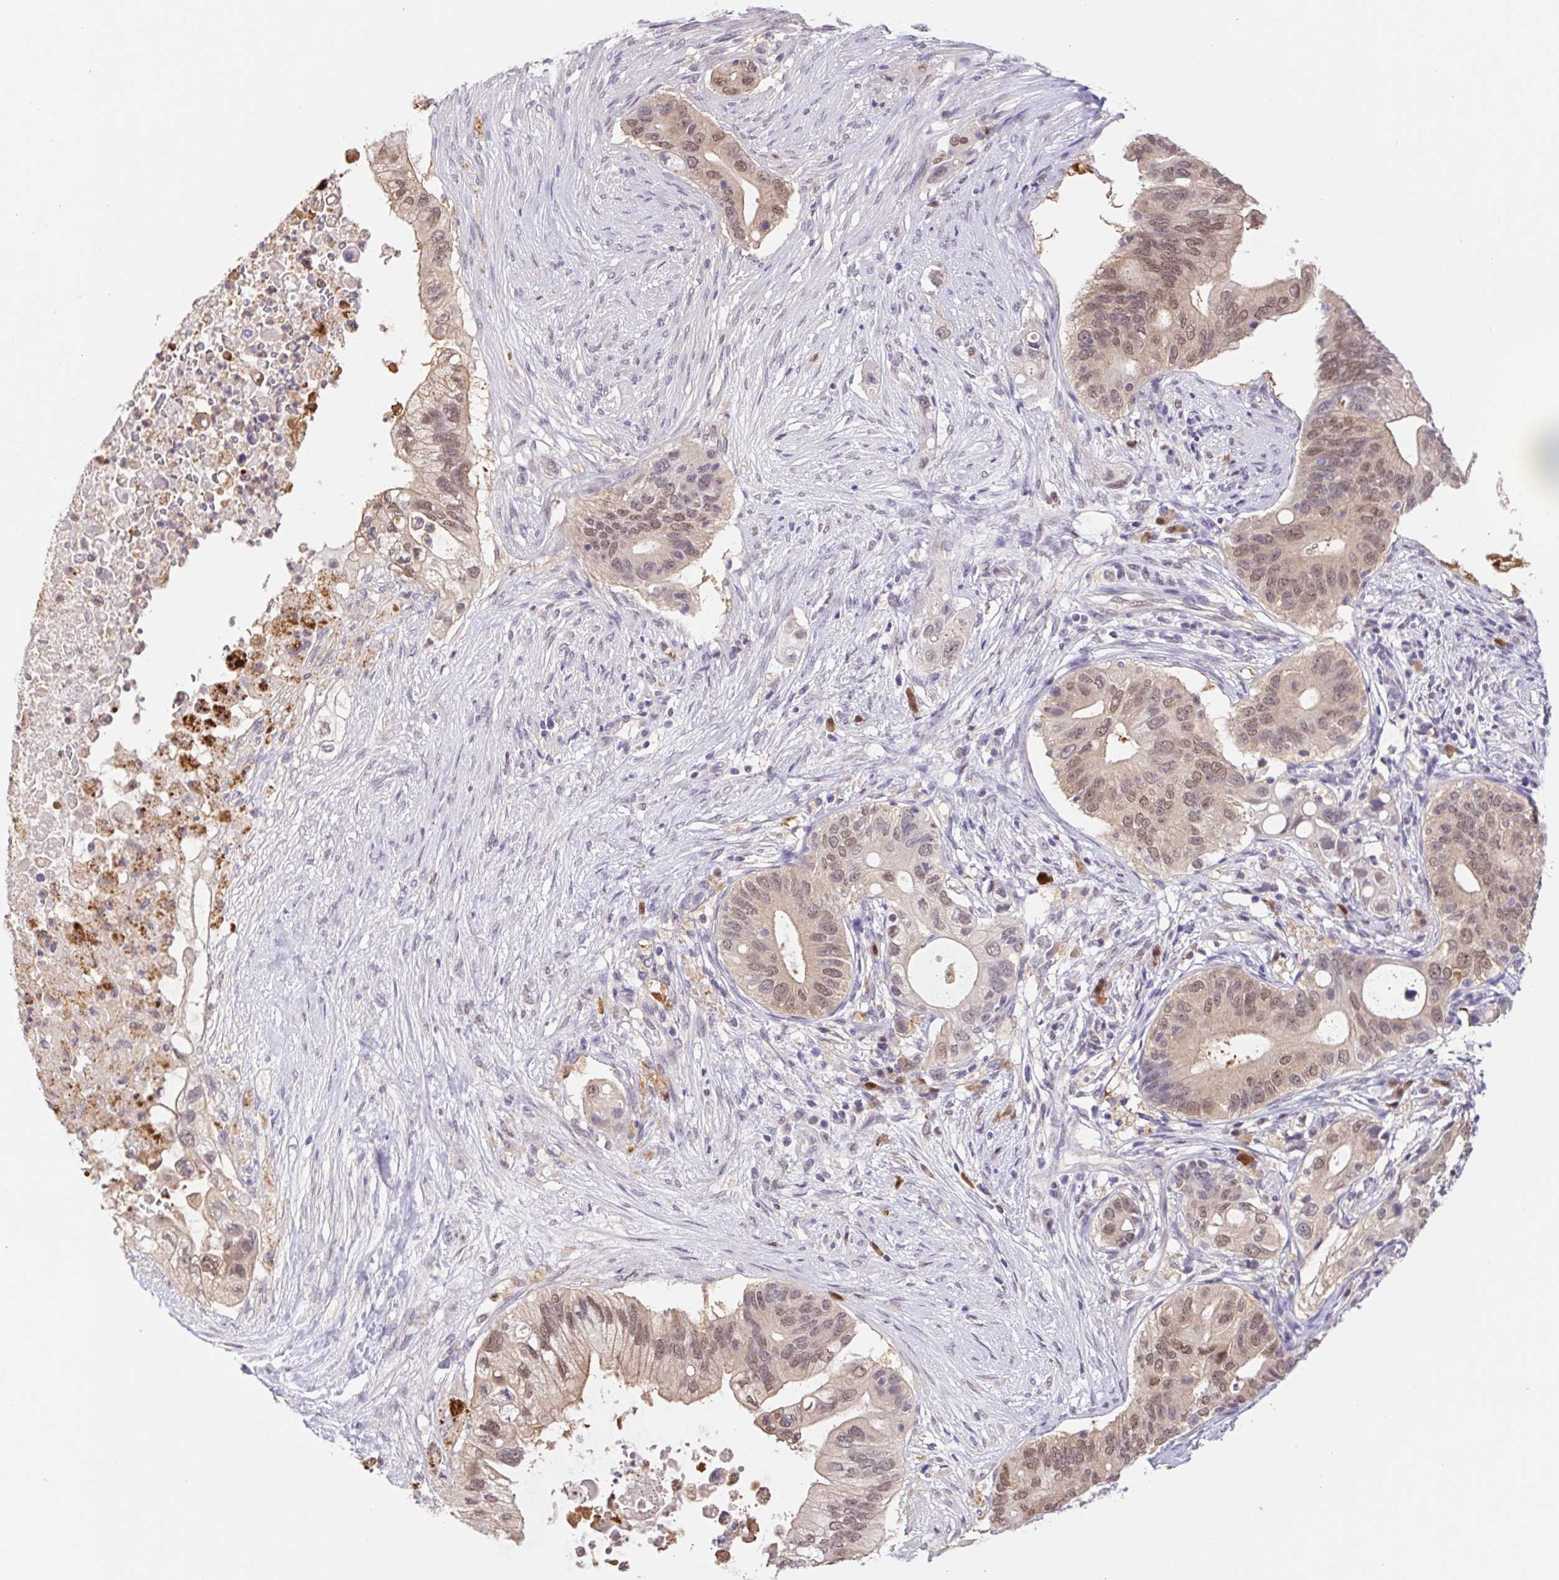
{"staining": {"intensity": "moderate", "quantity": ">75%", "location": "nuclear"}, "tissue": "pancreatic cancer", "cell_type": "Tumor cells", "image_type": "cancer", "snomed": [{"axis": "morphology", "description": "Adenocarcinoma, NOS"}, {"axis": "topography", "description": "Pancreas"}], "caption": "This is an image of IHC staining of pancreatic adenocarcinoma, which shows moderate positivity in the nuclear of tumor cells.", "gene": "L3MBTL4", "patient": {"sex": "female", "age": 72}}